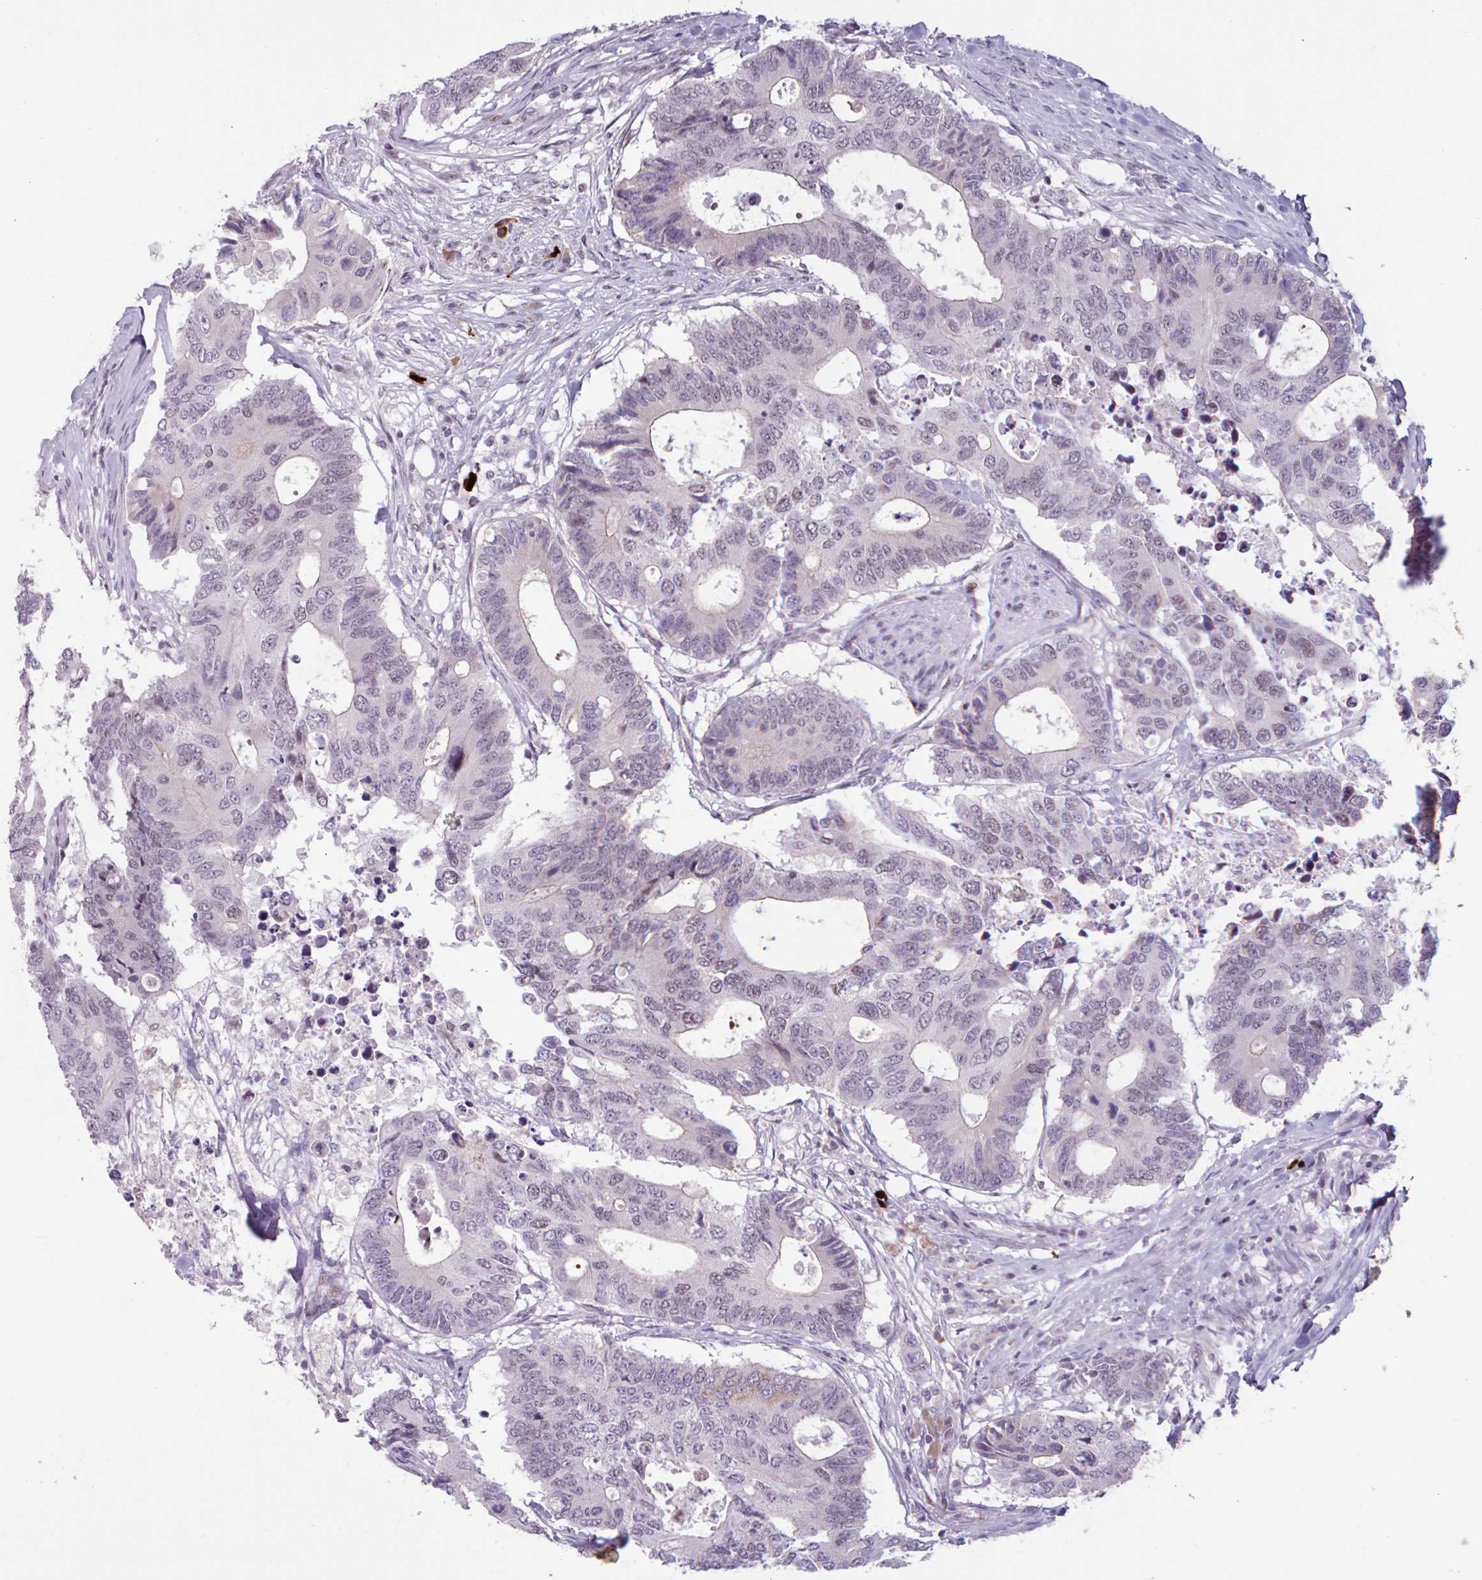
{"staining": {"intensity": "negative", "quantity": "none", "location": "none"}, "tissue": "colorectal cancer", "cell_type": "Tumor cells", "image_type": "cancer", "snomed": [{"axis": "morphology", "description": "Adenocarcinoma, NOS"}, {"axis": "topography", "description": "Colon"}], "caption": "Colorectal adenocarcinoma was stained to show a protein in brown. There is no significant expression in tumor cells. Brightfield microscopy of immunohistochemistry (IHC) stained with DAB (brown) and hematoxylin (blue), captured at high magnification.", "gene": "ZNF575", "patient": {"sex": "male", "age": 71}}